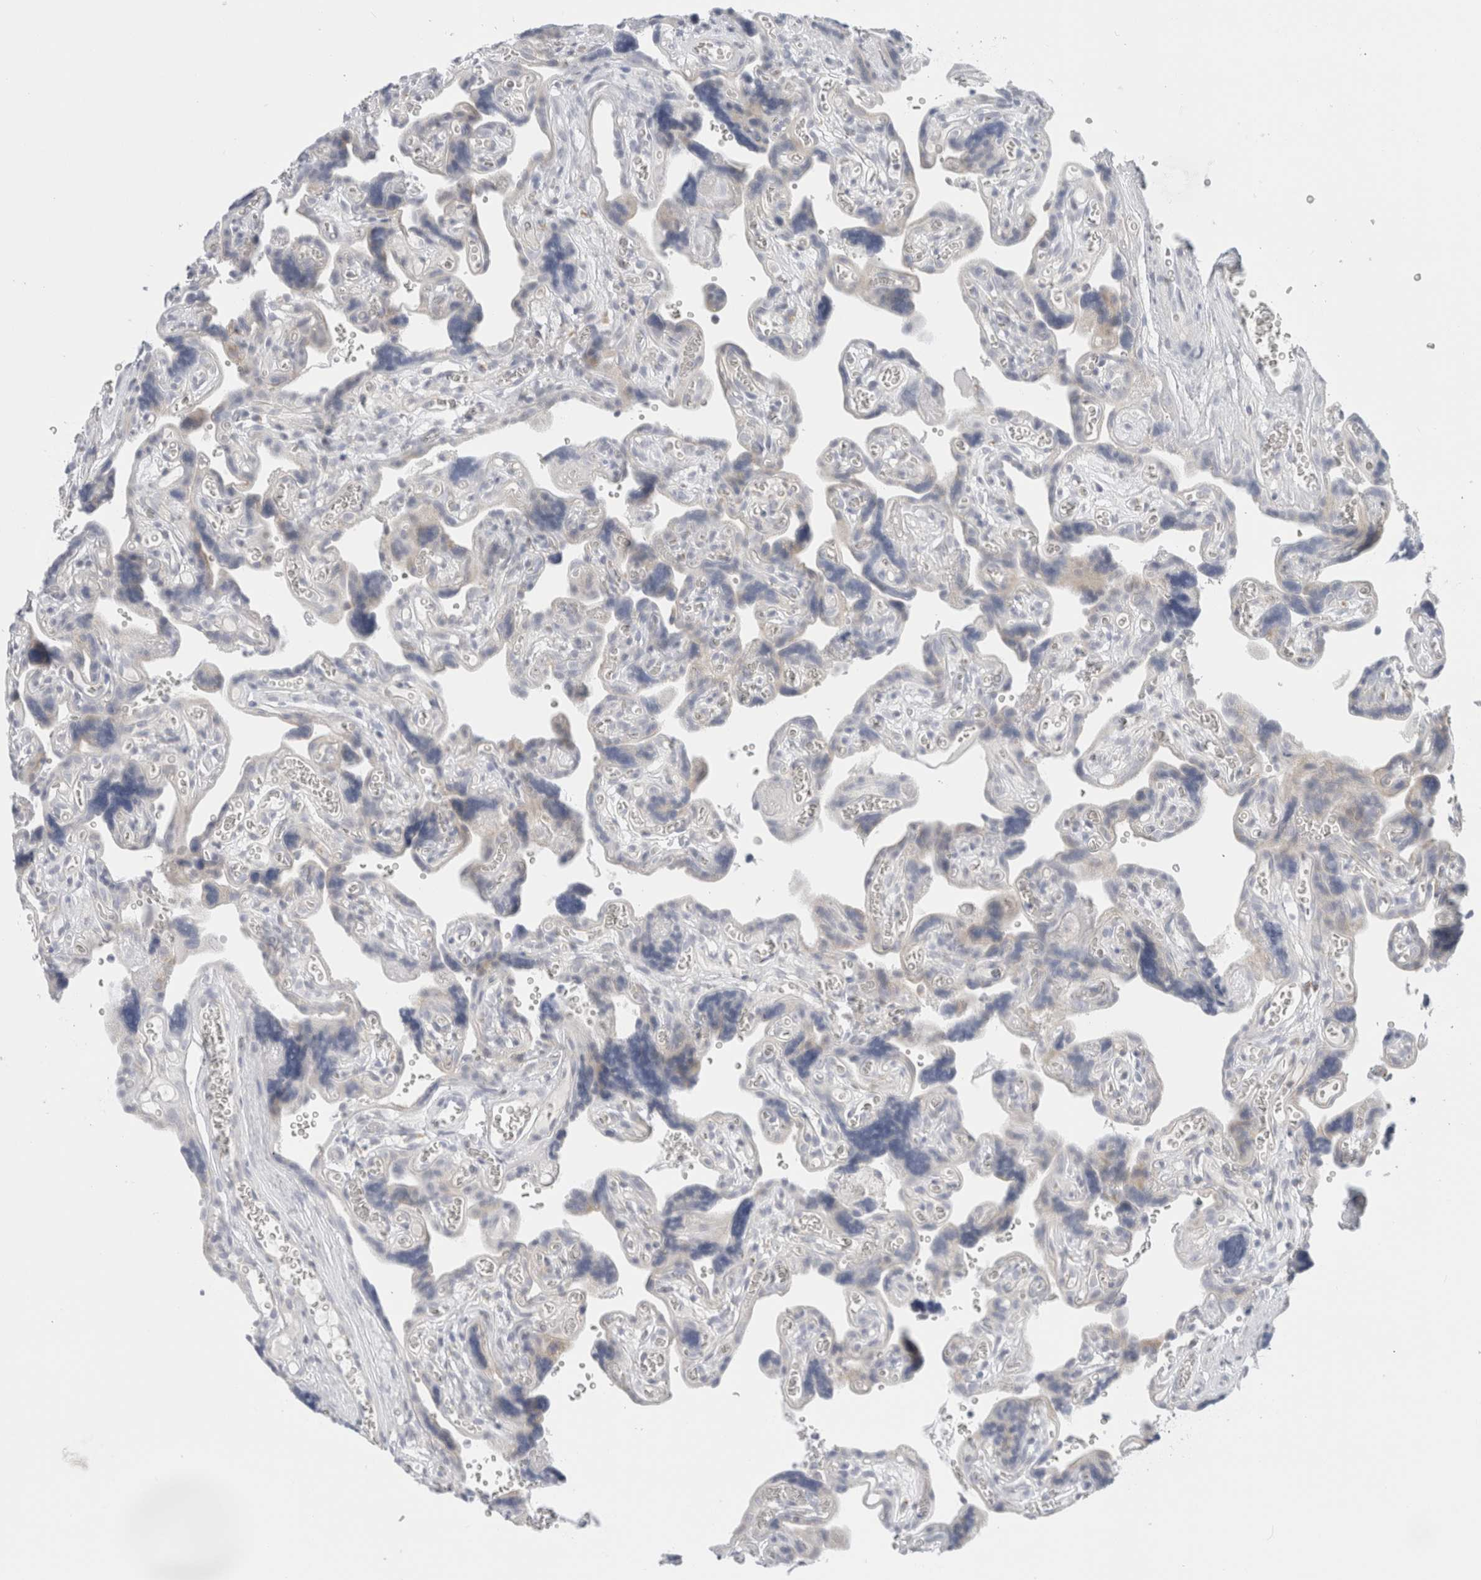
{"staining": {"intensity": "moderate", "quantity": "<25%", "location": "cytoplasmic/membranous"}, "tissue": "placenta", "cell_type": "Trophoblastic cells", "image_type": "normal", "snomed": [{"axis": "morphology", "description": "Normal tissue, NOS"}, {"axis": "topography", "description": "Placenta"}], "caption": "A brown stain shows moderate cytoplasmic/membranous staining of a protein in trophoblastic cells of normal human placenta. (DAB IHC with brightfield microscopy, high magnification).", "gene": "FAHD1", "patient": {"sex": "female", "age": 30}}